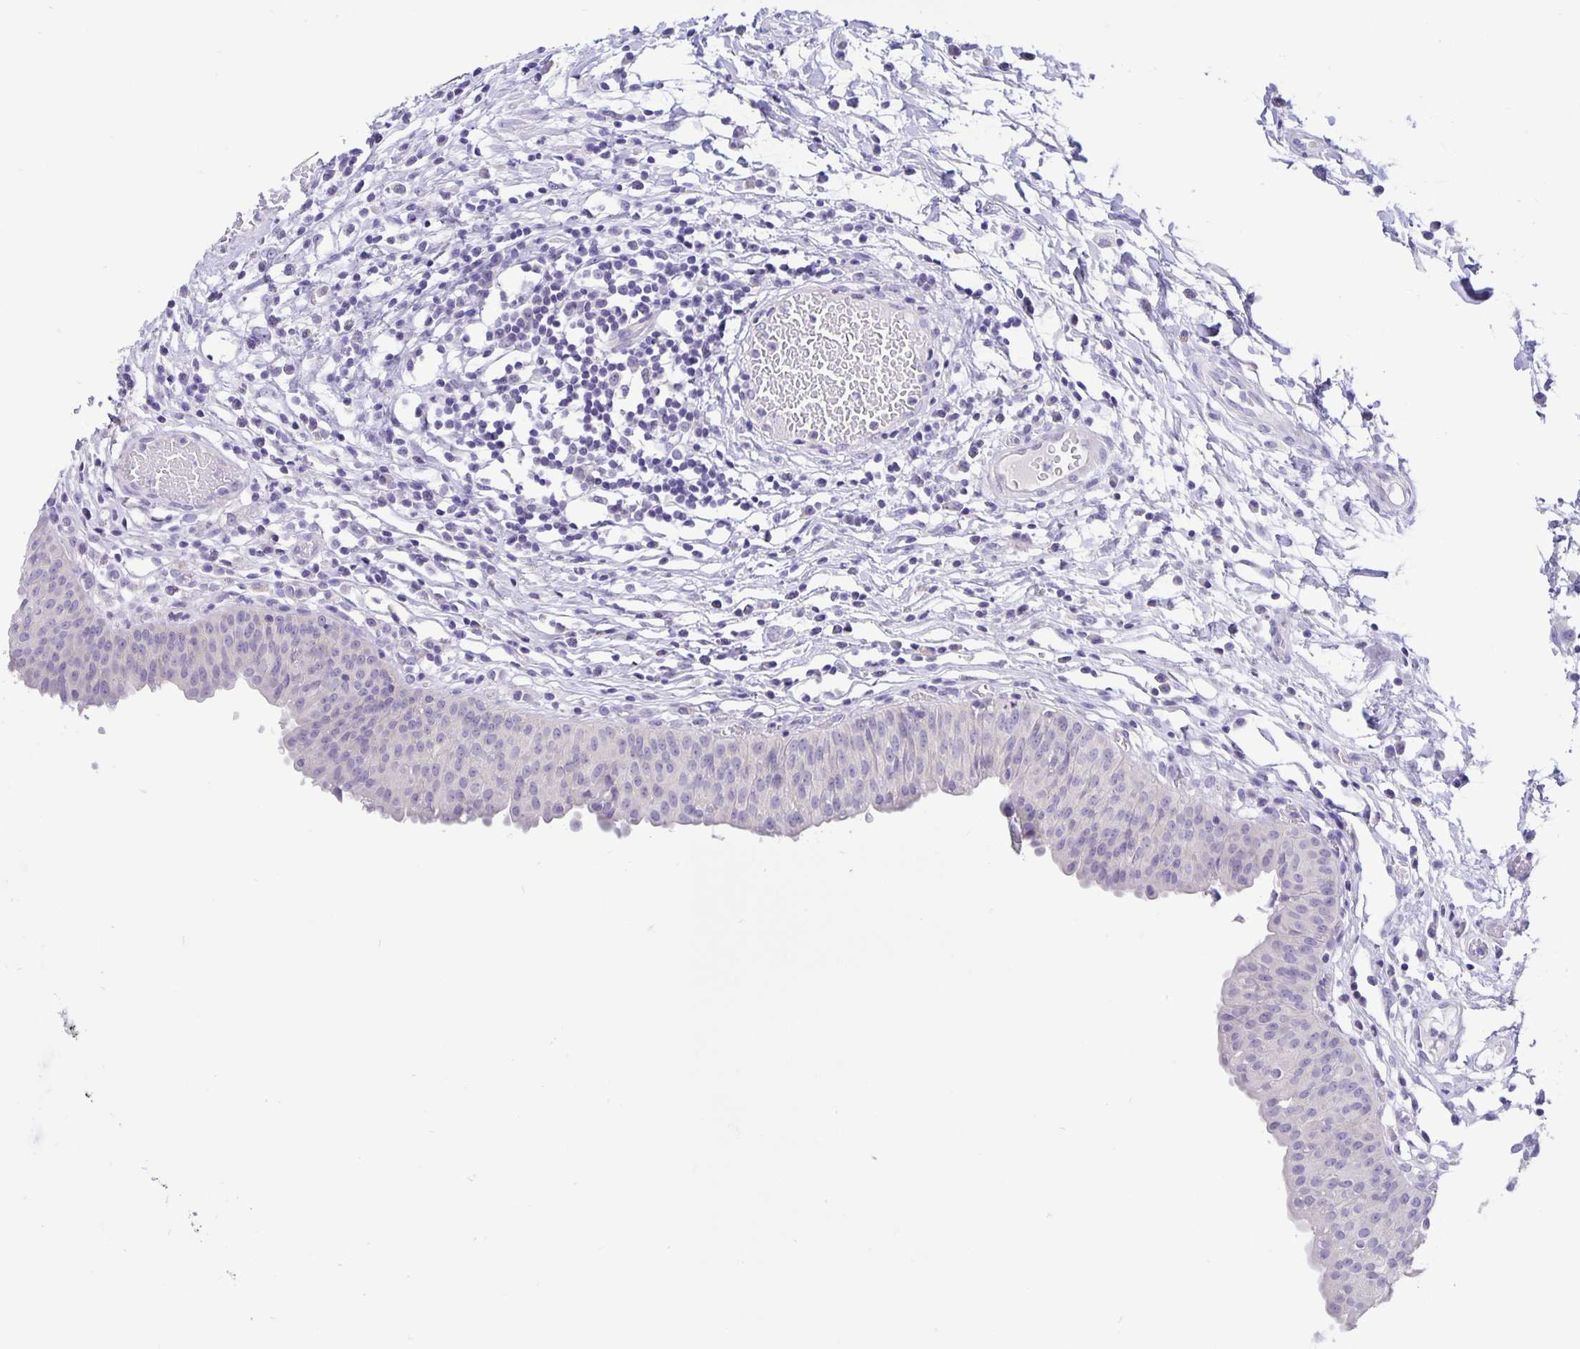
{"staining": {"intensity": "negative", "quantity": "none", "location": "none"}, "tissue": "urinary bladder", "cell_type": "Urothelial cells", "image_type": "normal", "snomed": [{"axis": "morphology", "description": "Normal tissue, NOS"}, {"axis": "topography", "description": "Urinary bladder"}], "caption": "High power microscopy micrograph of an immunohistochemistry histopathology image of normal urinary bladder, revealing no significant staining in urothelial cells. (Immunohistochemistry, brightfield microscopy, high magnification).", "gene": "ERMN", "patient": {"sex": "male", "age": 64}}